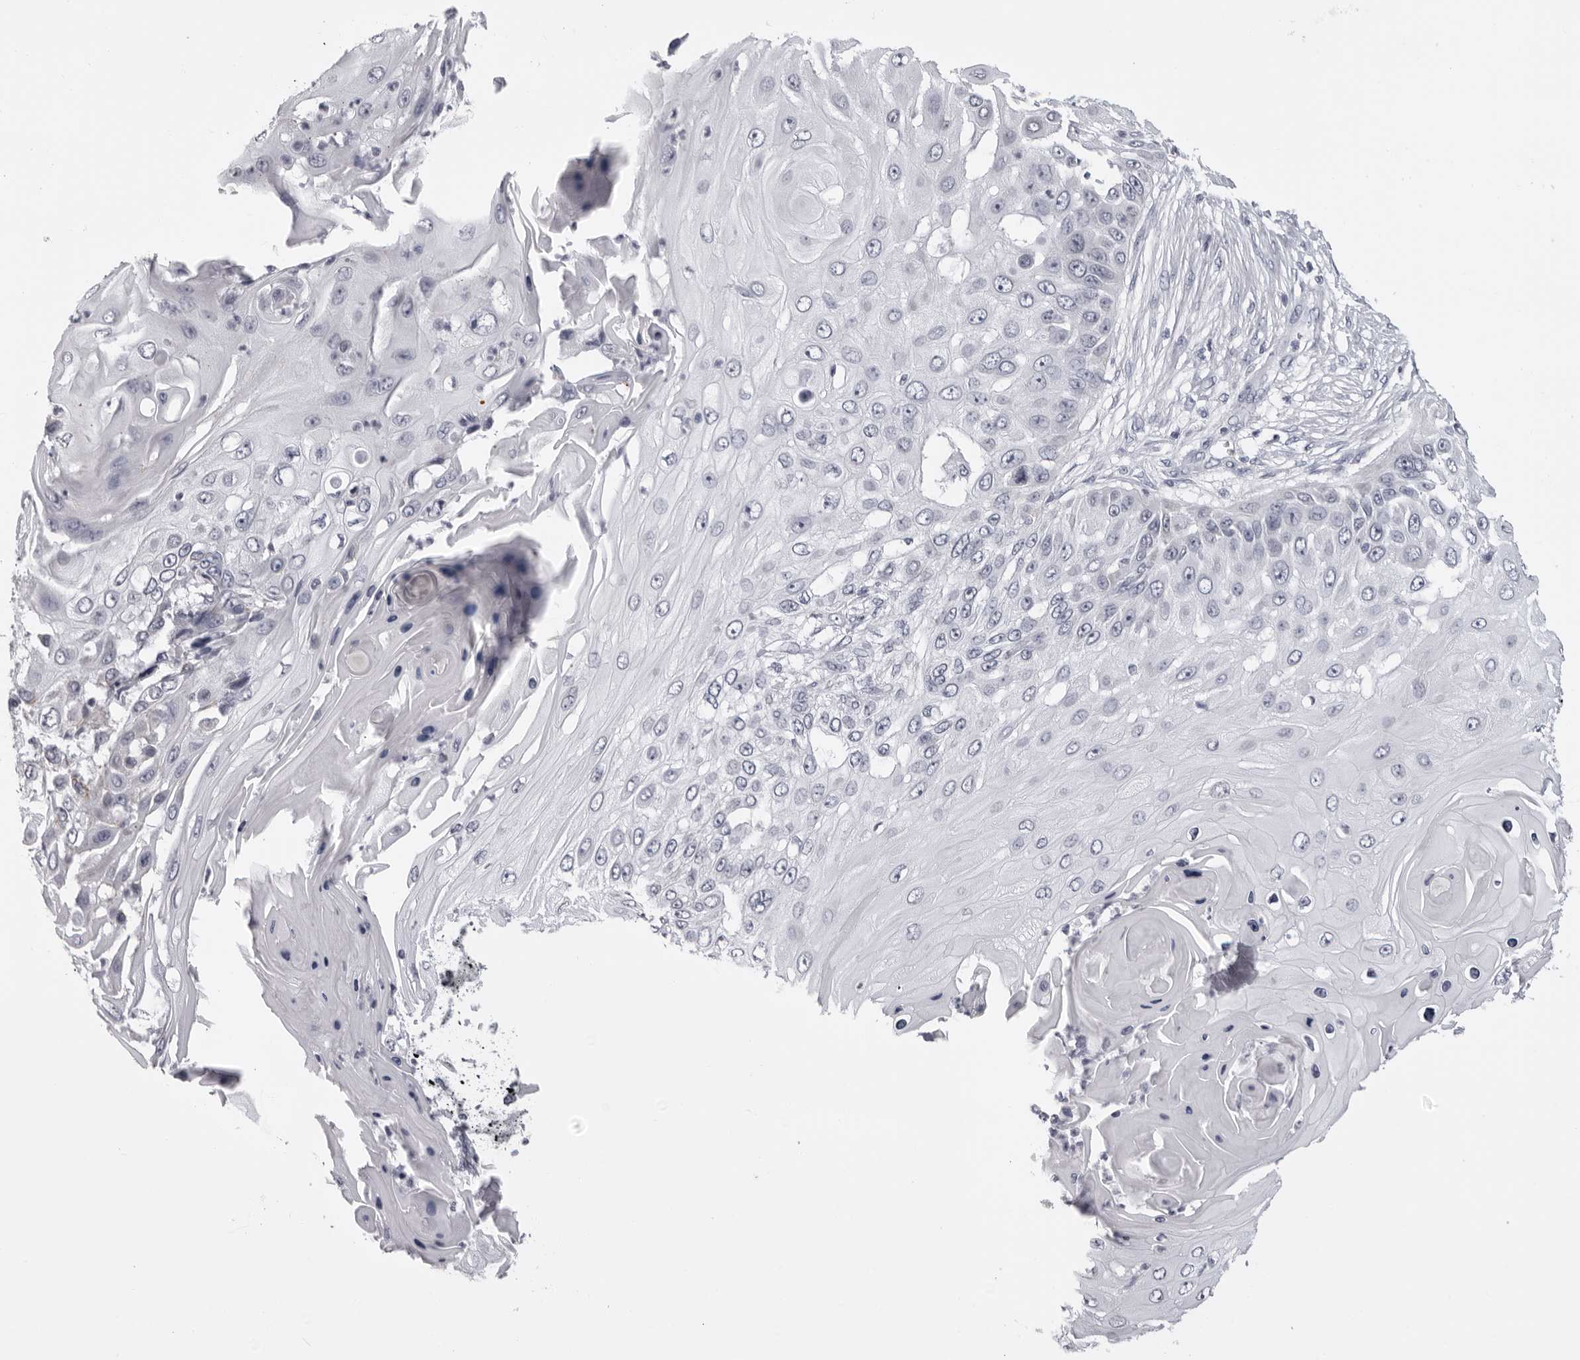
{"staining": {"intensity": "negative", "quantity": "none", "location": "none"}, "tissue": "skin cancer", "cell_type": "Tumor cells", "image_type": "cancer", "snomed": [{"axis": "morphology", "description": "Squamous cell carcinoma, NOS"}, {"axis": "topography", "description": "Skin"}], "caption": "Tumor cells show no significant positivity in squamous cell carcinoma (skin).", "gene": "DNALI1", "patient": {"sex": "female", "age": 44}}